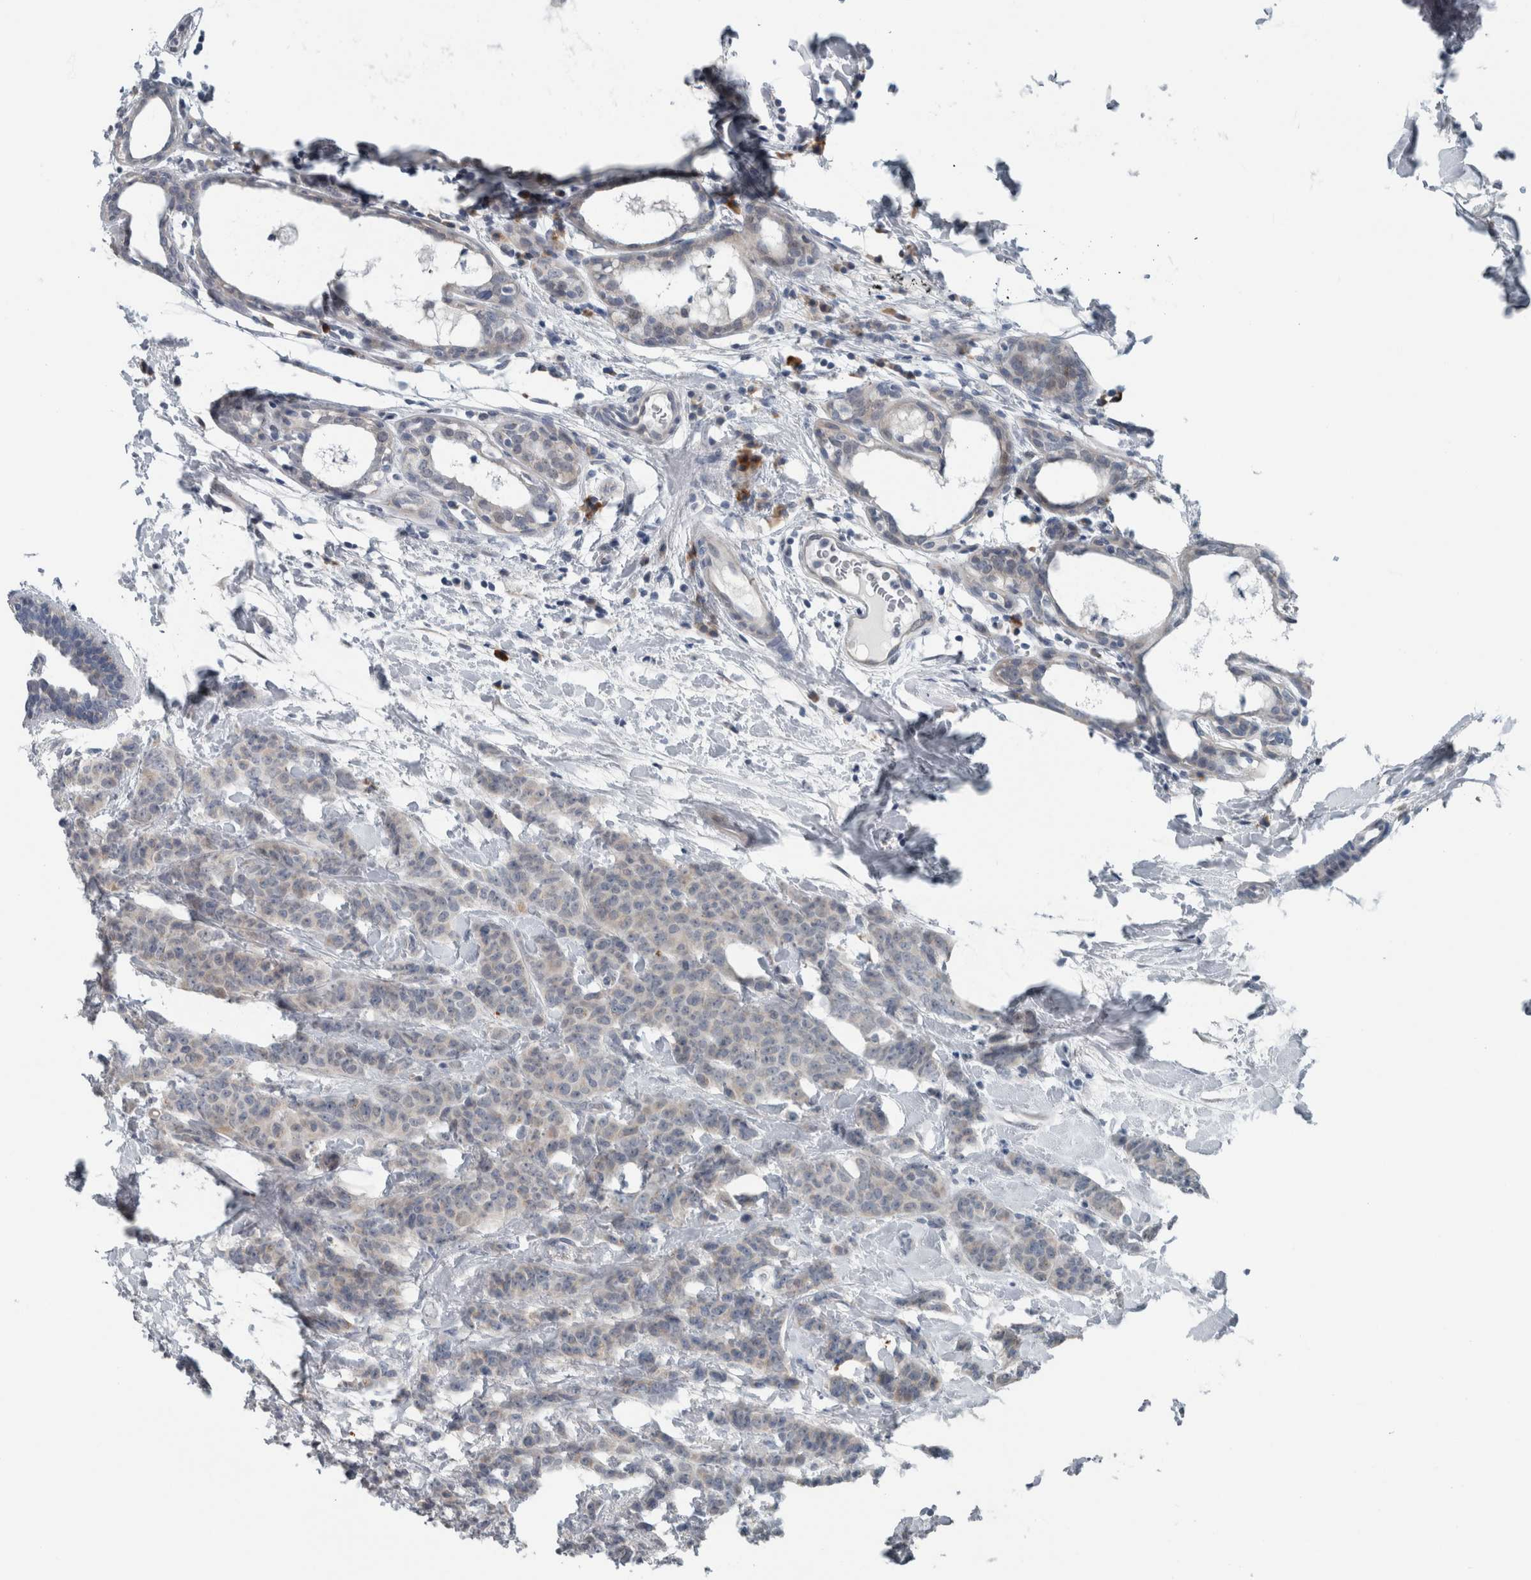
{"staining": {"intensity": "negative", "quantity": "none", "location": "none"}, "tissue": "breast cancer", "cell_type": "Tumor cells", "image_type": "cancer", "snomed": [{"axis": "morphology", "description": "Normal tissue, NOS"}, {"axis": "morphology", "description": "Duct carcinoma"}, {"axis": "topography", "description": "Breast"}], "caption": "Micrograph shows no significant protein staining in tumor cells of breast cancer (intraductal carcinoma).", "gene": "GBA2", "patient": {"sex": "female", "age": 40}}